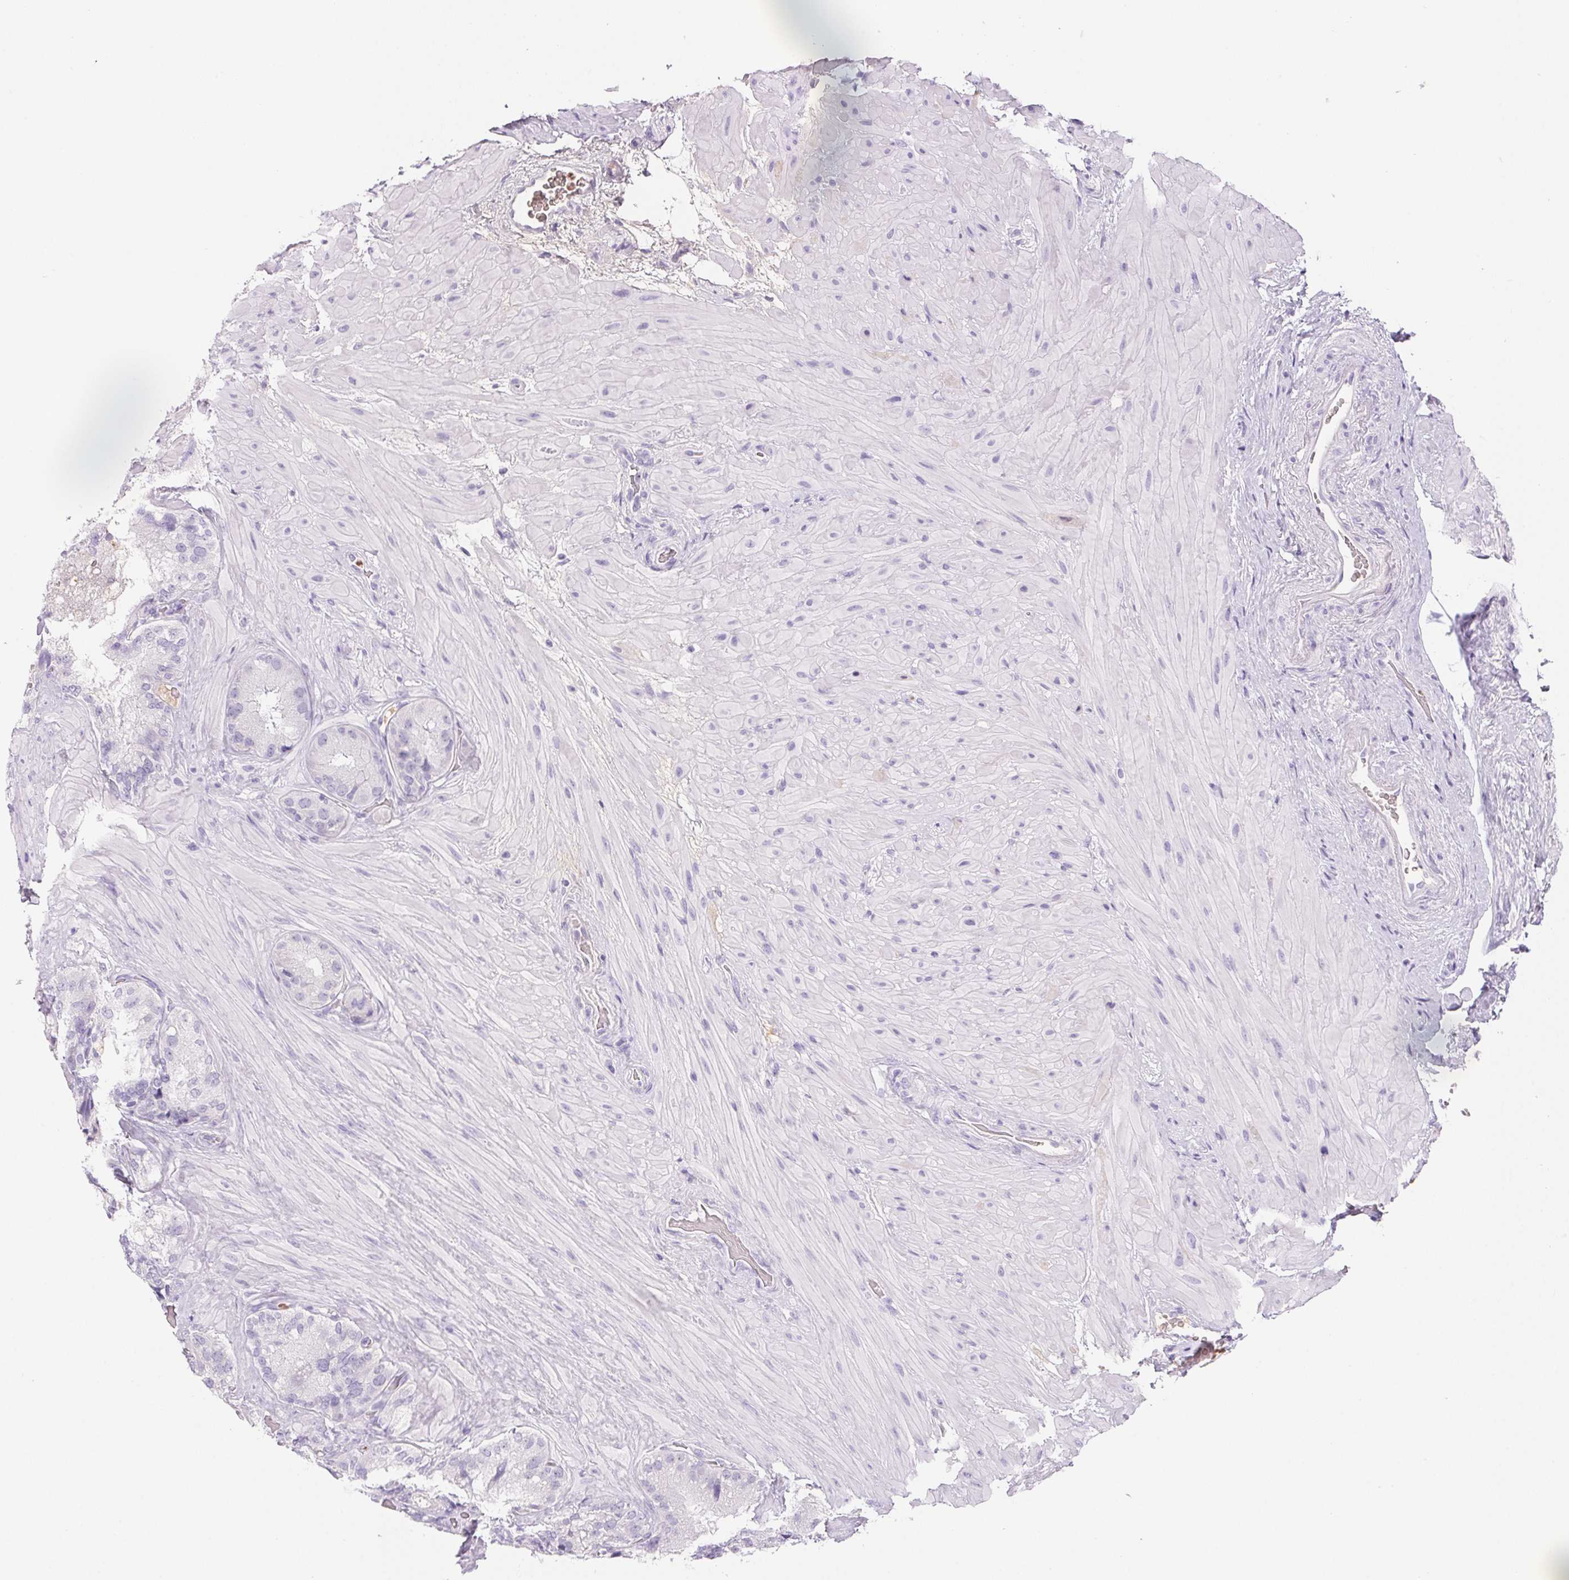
{"staining": {"intensity": "negative", "quantity": "none", "location": "none"}, "tissue": "seminal vesicle", "cell_type": "Glandular cells", "image_type": "normal", "snomed": [{"axis": "morphology", "description": "Normal tissue, NOS"}, {"axis": "topography", "description": "Seminal veicle"}], "caption": "This image is of unremarkable seminal vesicle stained with immunohistochemistry to label a protein in brown with the nuclei are counter-stained blue. There is no expression in glandular cells.", "gene": "PADI4", "patient": {"sex": "male", "age": 60}}